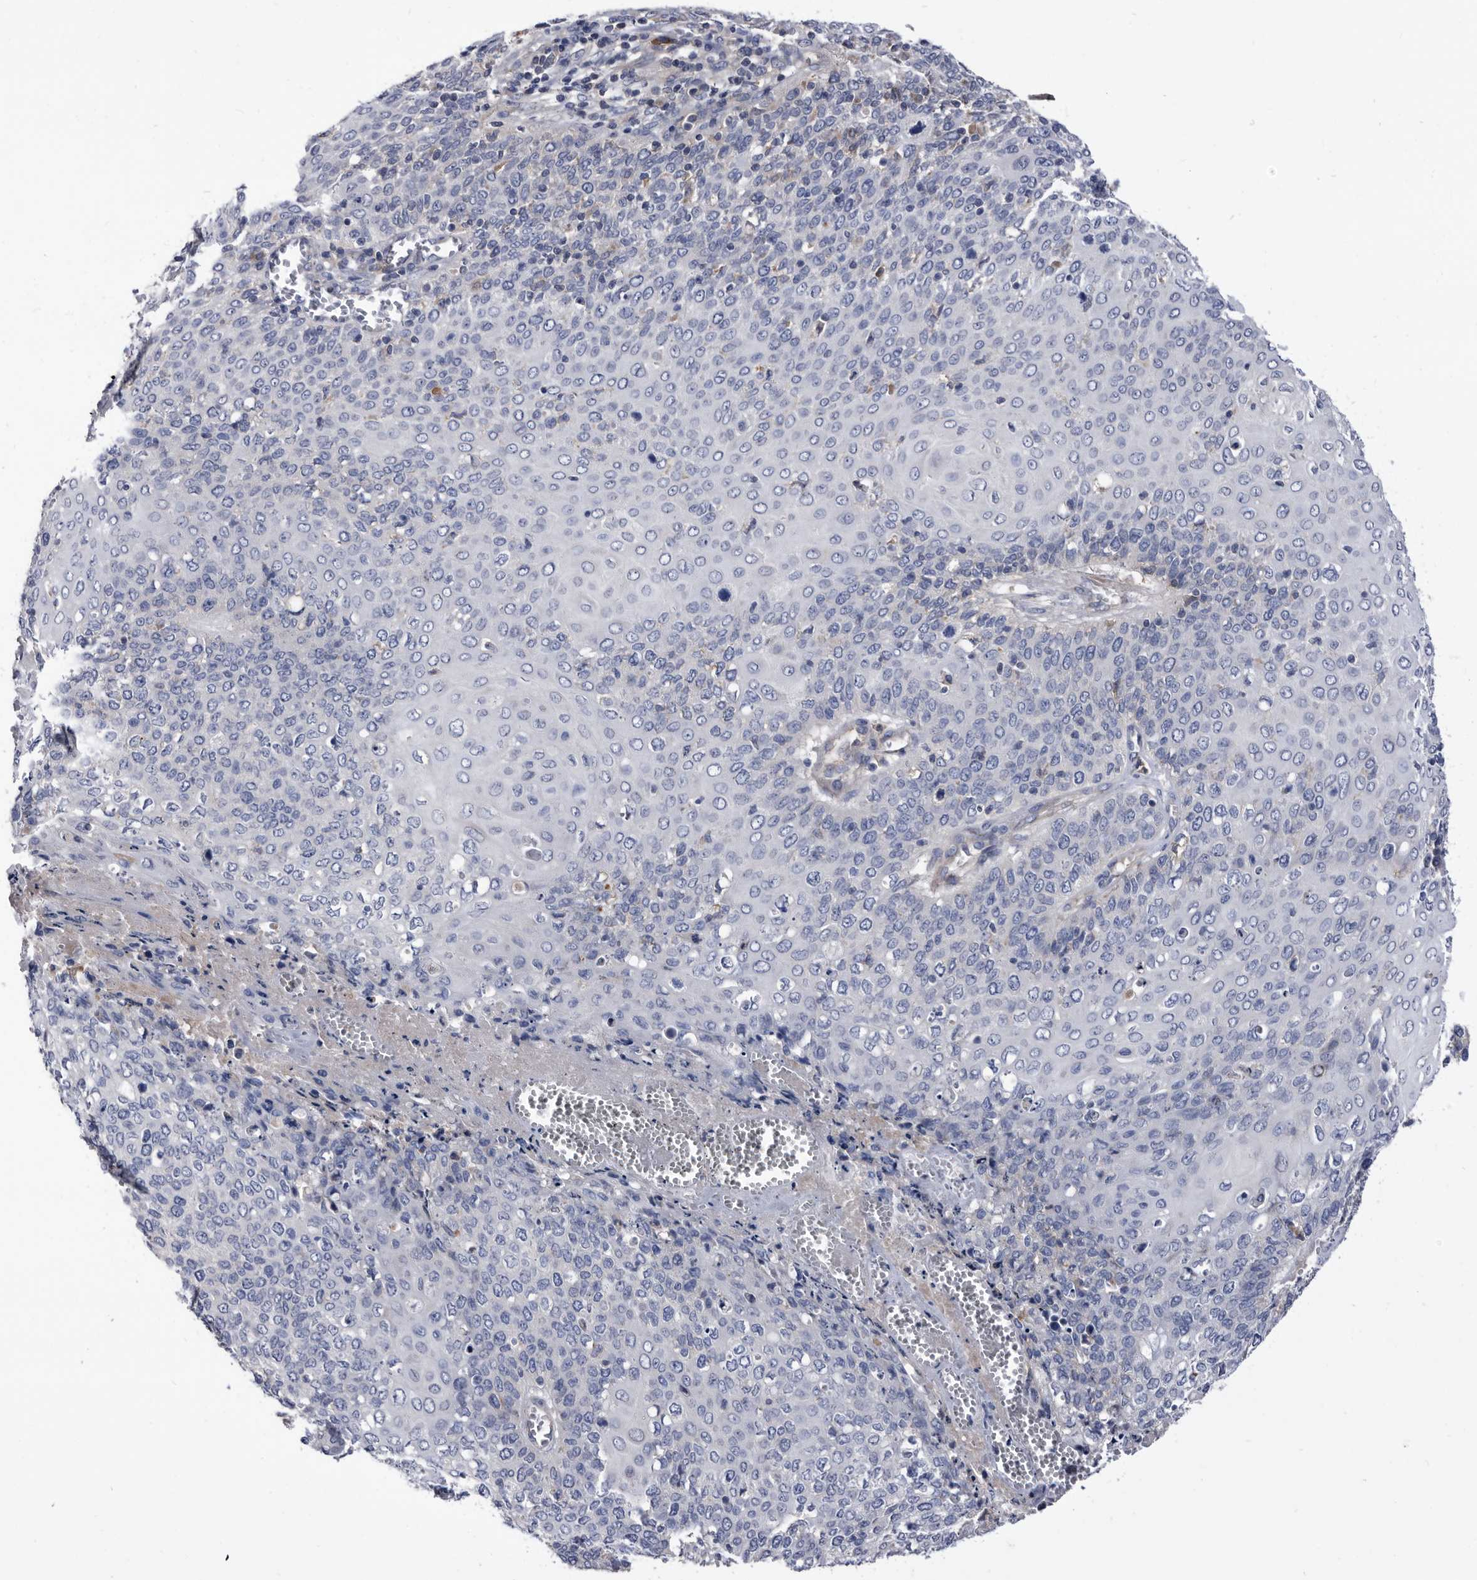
{"staining": {"intensity": "negative", "quantity": "none", "location": "none"}, "tissue": "cervical cancer", "cell_type": "Tumor cells", "image_type": "cancer", "snomed": [{"axis": "morphology", "description": "Squamous cell carcinoma, NOS"}, {"axis": "topography", "description": "Cervix"}], "caption": "Tumor cells are negative for brown protein staining in cervical cancer (squamous cell carcinoma).", "gene": "DTNBP1", "patient": {"sex": "female", "age": 39}}